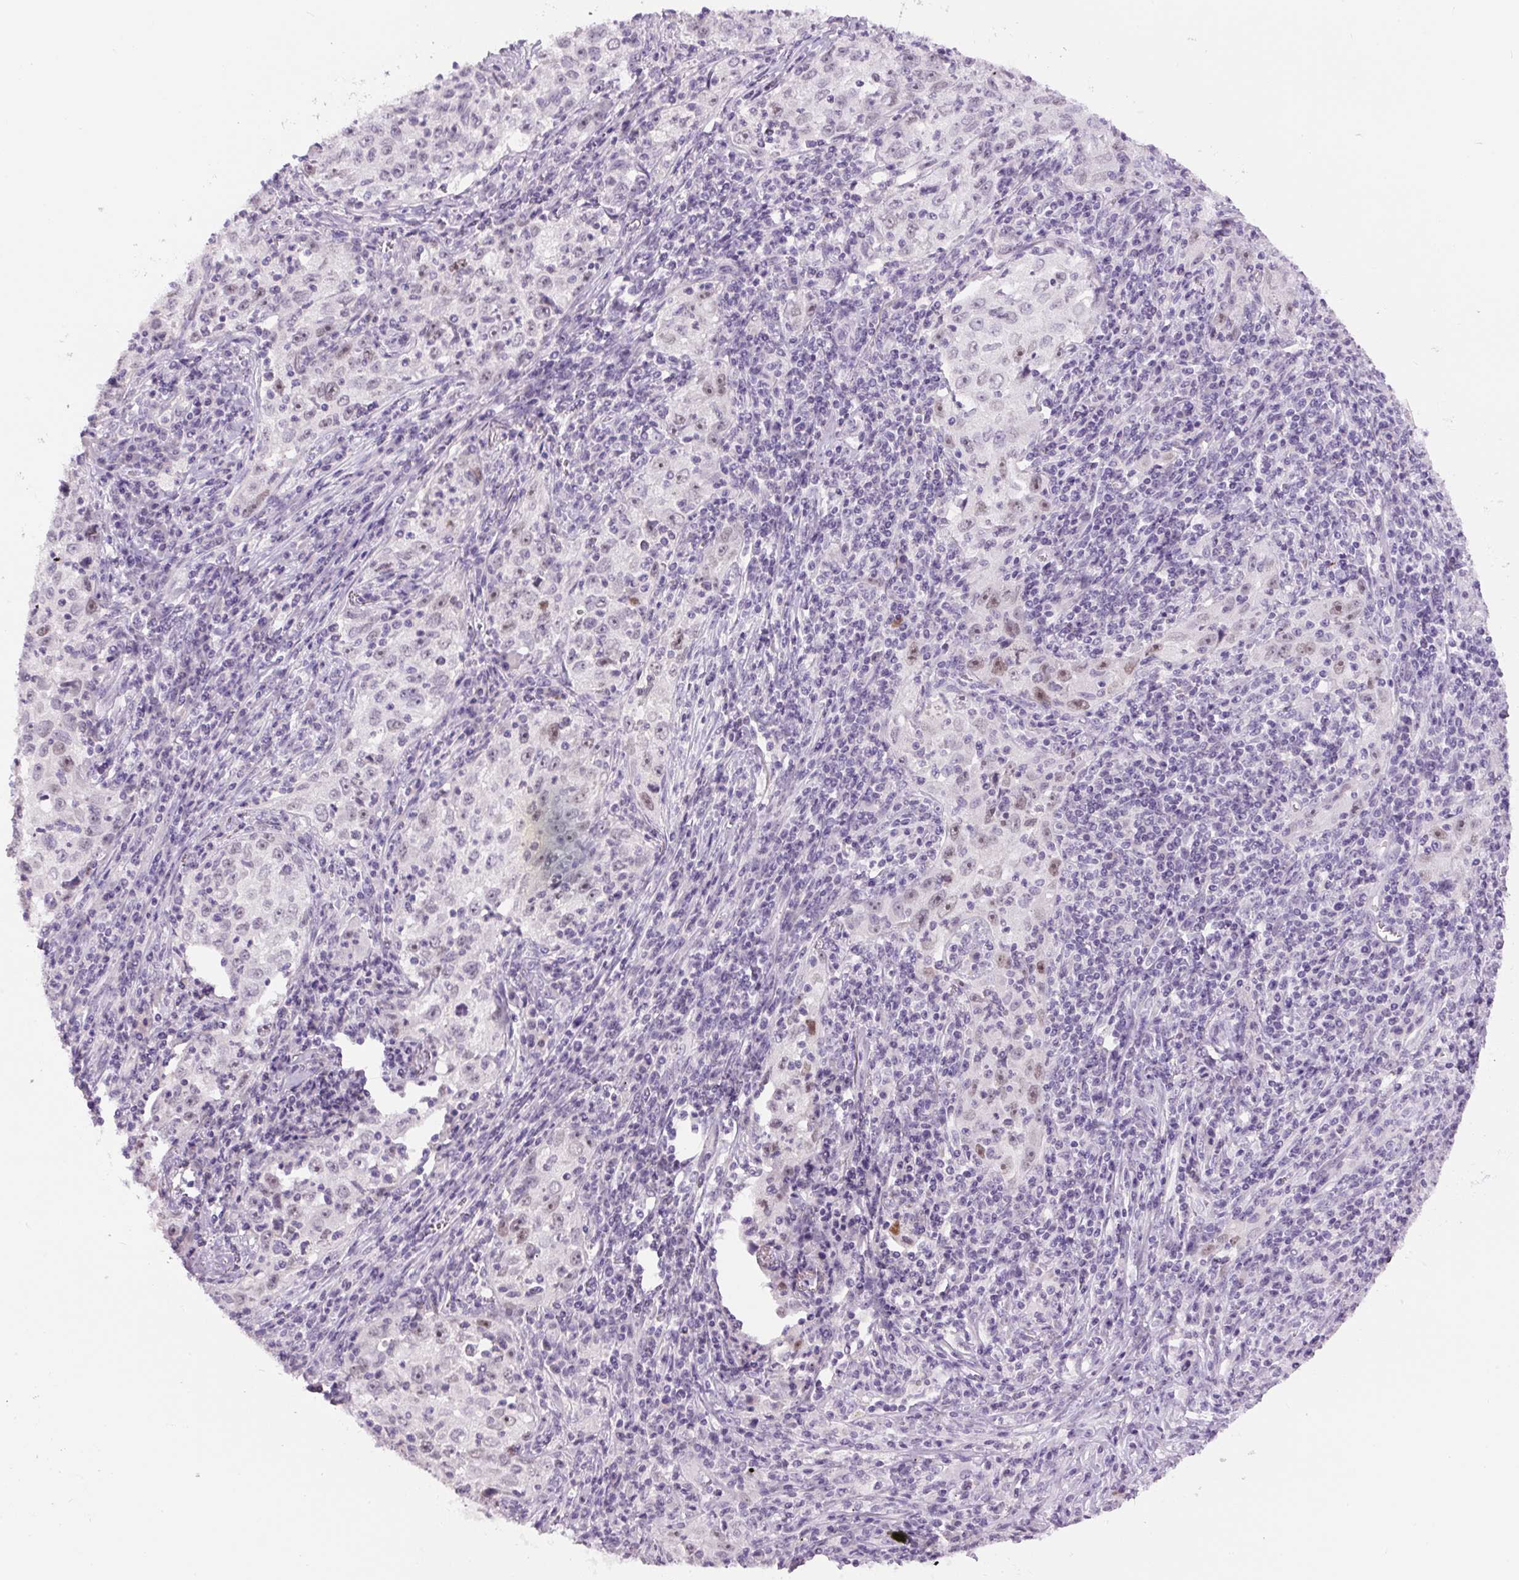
{"staining": {"intensity": "weak", "quantity": "25%-75%", "location": "nuclear"}, "tissue": "lung cancer", "cell_type": "Tumor cells", "image_type": "cancer", "snomed": [{"axis": "morphology", "description": "Squamous cell carcinoma, NOS"}, {"axis": "topography", "description": "Lung"}], "caption": "A photomicrograph showing weak nuclear expression in approximately 25%-75% of tumor cells in lung cancer, as visualized by brown immunohistochemical staining.", "gene": "SIX1", "patient": {"sex": "male", "age": 71}}